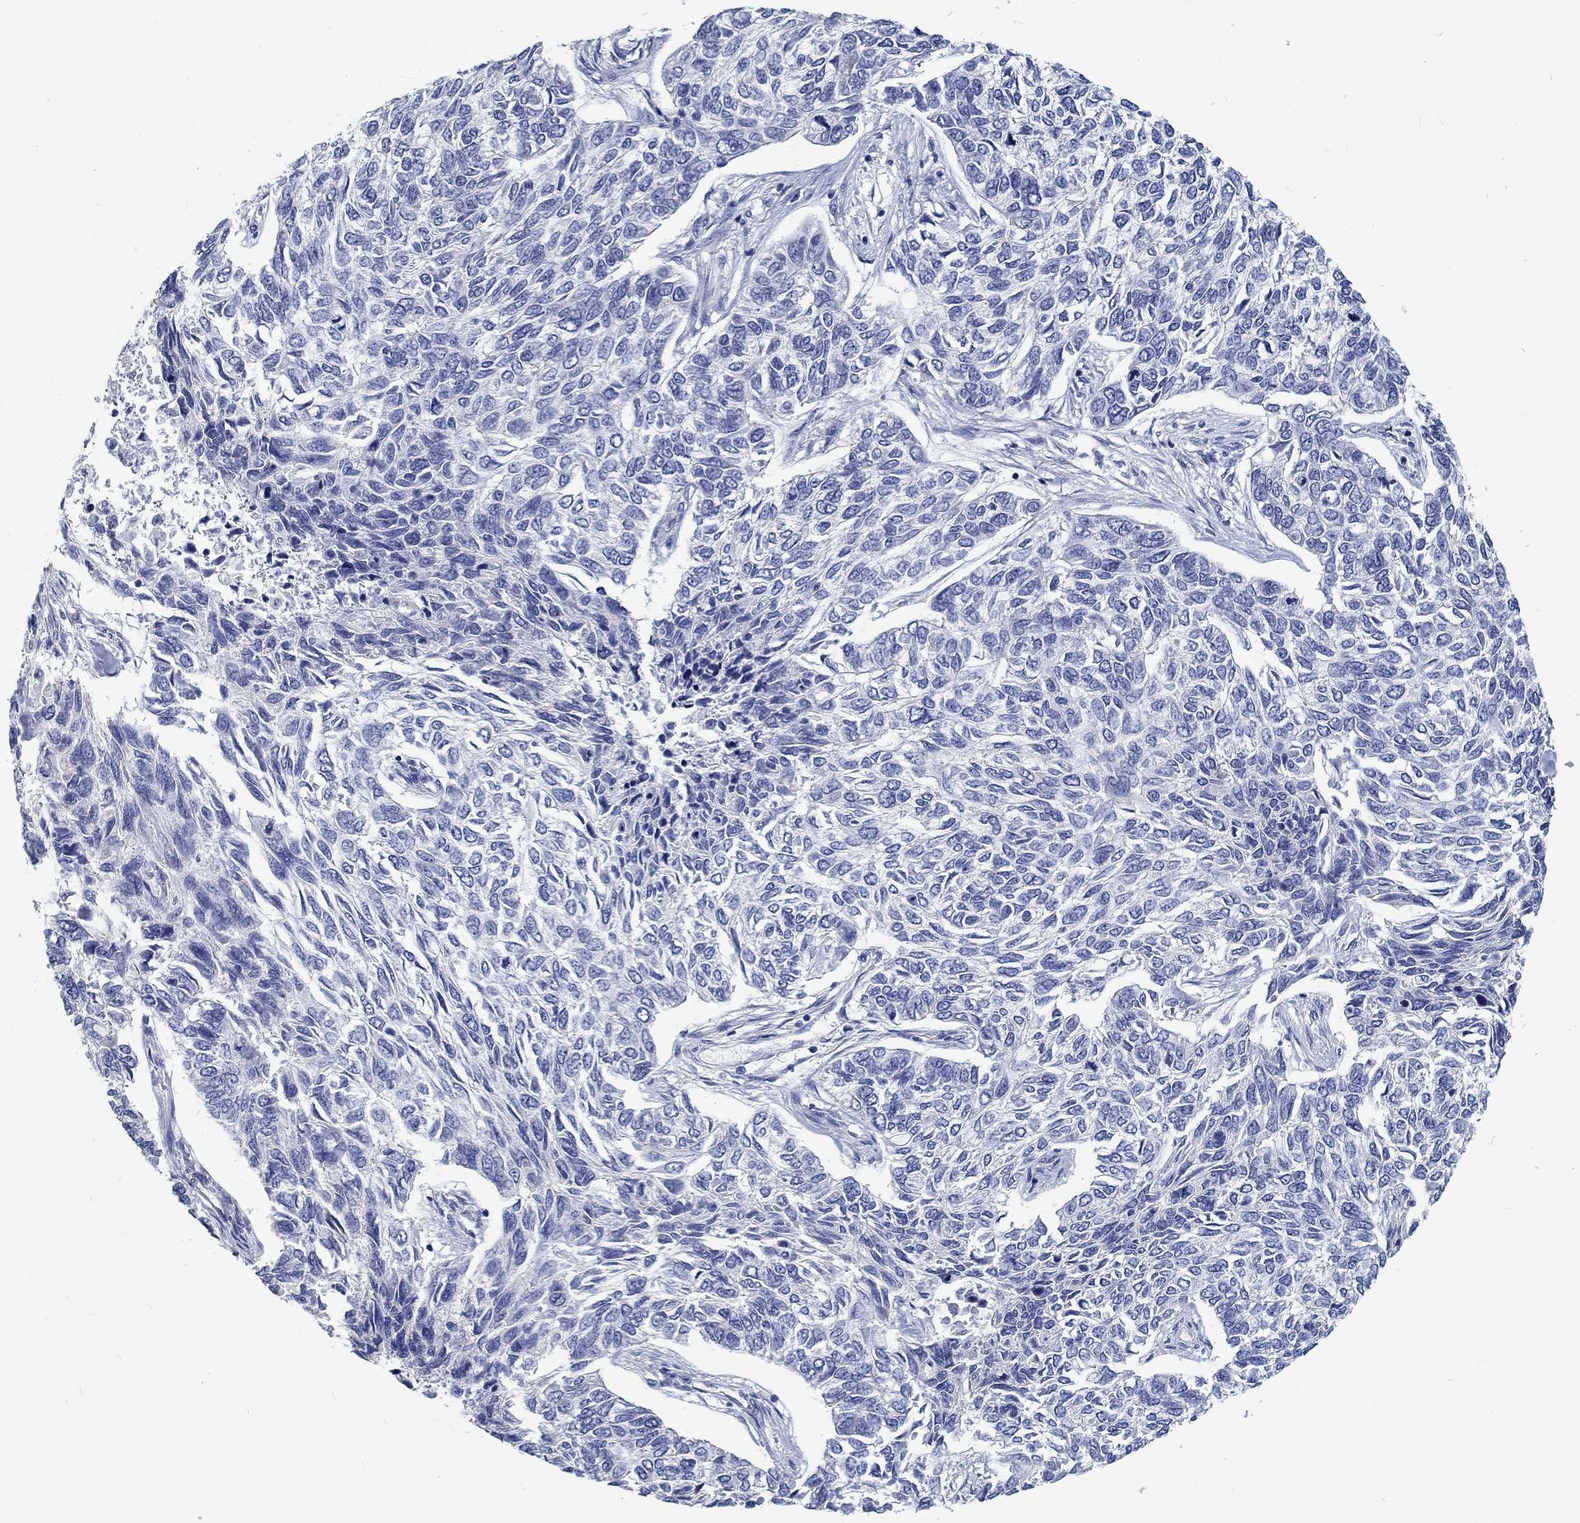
{"staining": {"intensity": "negative", "quantity": "none", "location": "none"}, "tissue": "skin cancer", "cell_type": "Tumor cells", "image_type": "cancer", "snomed": [{"axis": "morphology", "description": "Basal cell carcinoma"}, {"axis": "topography", "description": "Skin"}], "caption": "DAB immunohistochemical staining of human basal cell carcinoma (skin) displays no significant staining in tumor cells. The staining was performed using DAB to visualize the protein expression in brown, while the nuclei were stained in blue with hematoxylin (Magnification: 20x).", "gene": "MYBPC1", "patient": {"sex": "female", "age": 65}}